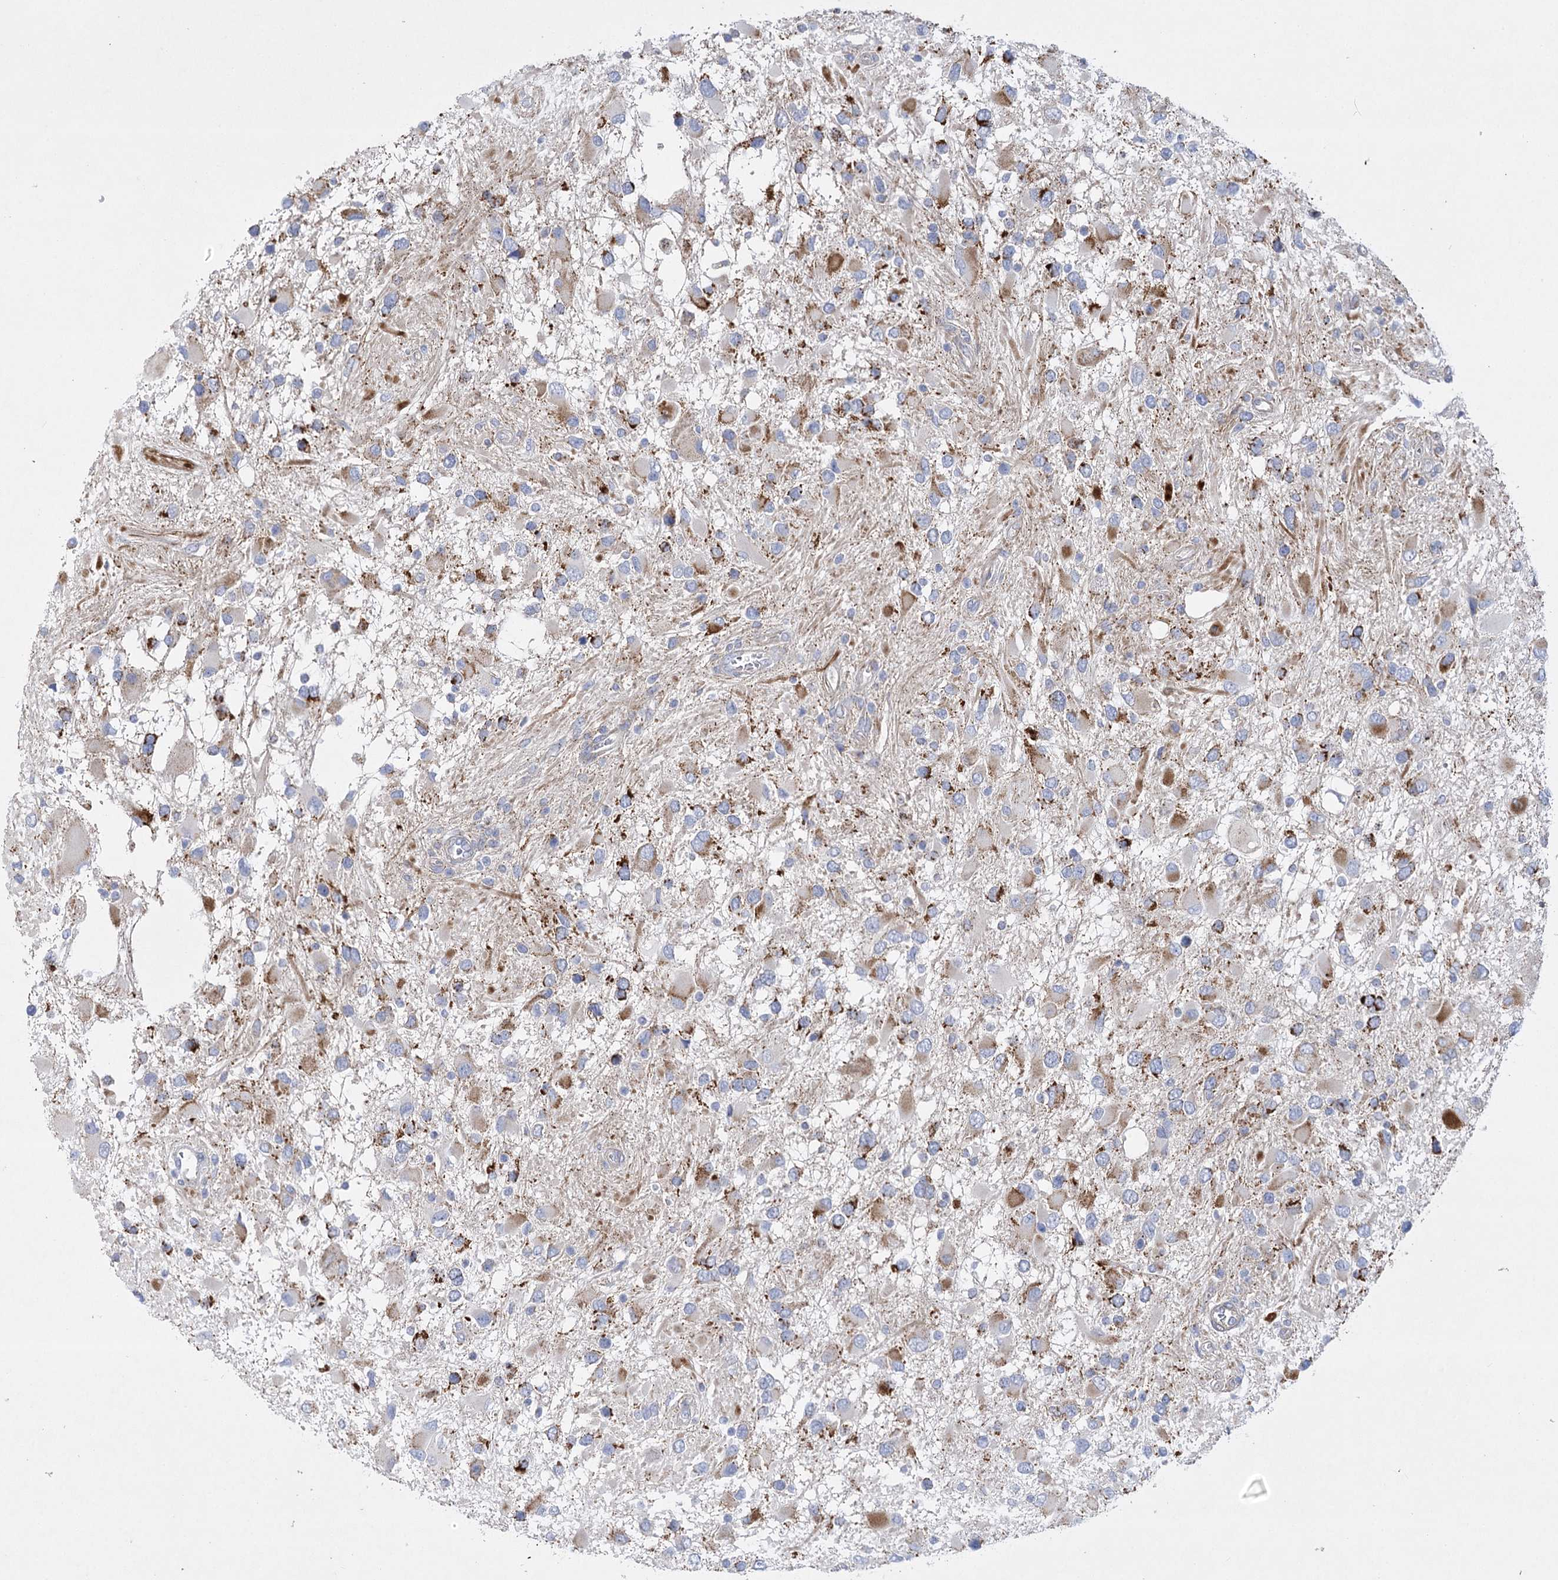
{"staining": {"intensity": "moderate", "quantity": "<25%", "location": "cytoplasmic/membranous"}, "tissue": "glioma", "cell_type": "Tumor cells", "image_type": "cancer", "snomed": [{"axis": "morphology", "description": "Glioma, malignant, High grade"}, {"axis": "topography", "description": "Brain"}], "caption": "Tumor cells display low levels of moderate cytoplasmic/membranous positivity in approximately <25% of cells in human malignant glioma (high-grade).", "gene": "DHTKD1", "patient": {"sex": "male", "age": 53}}